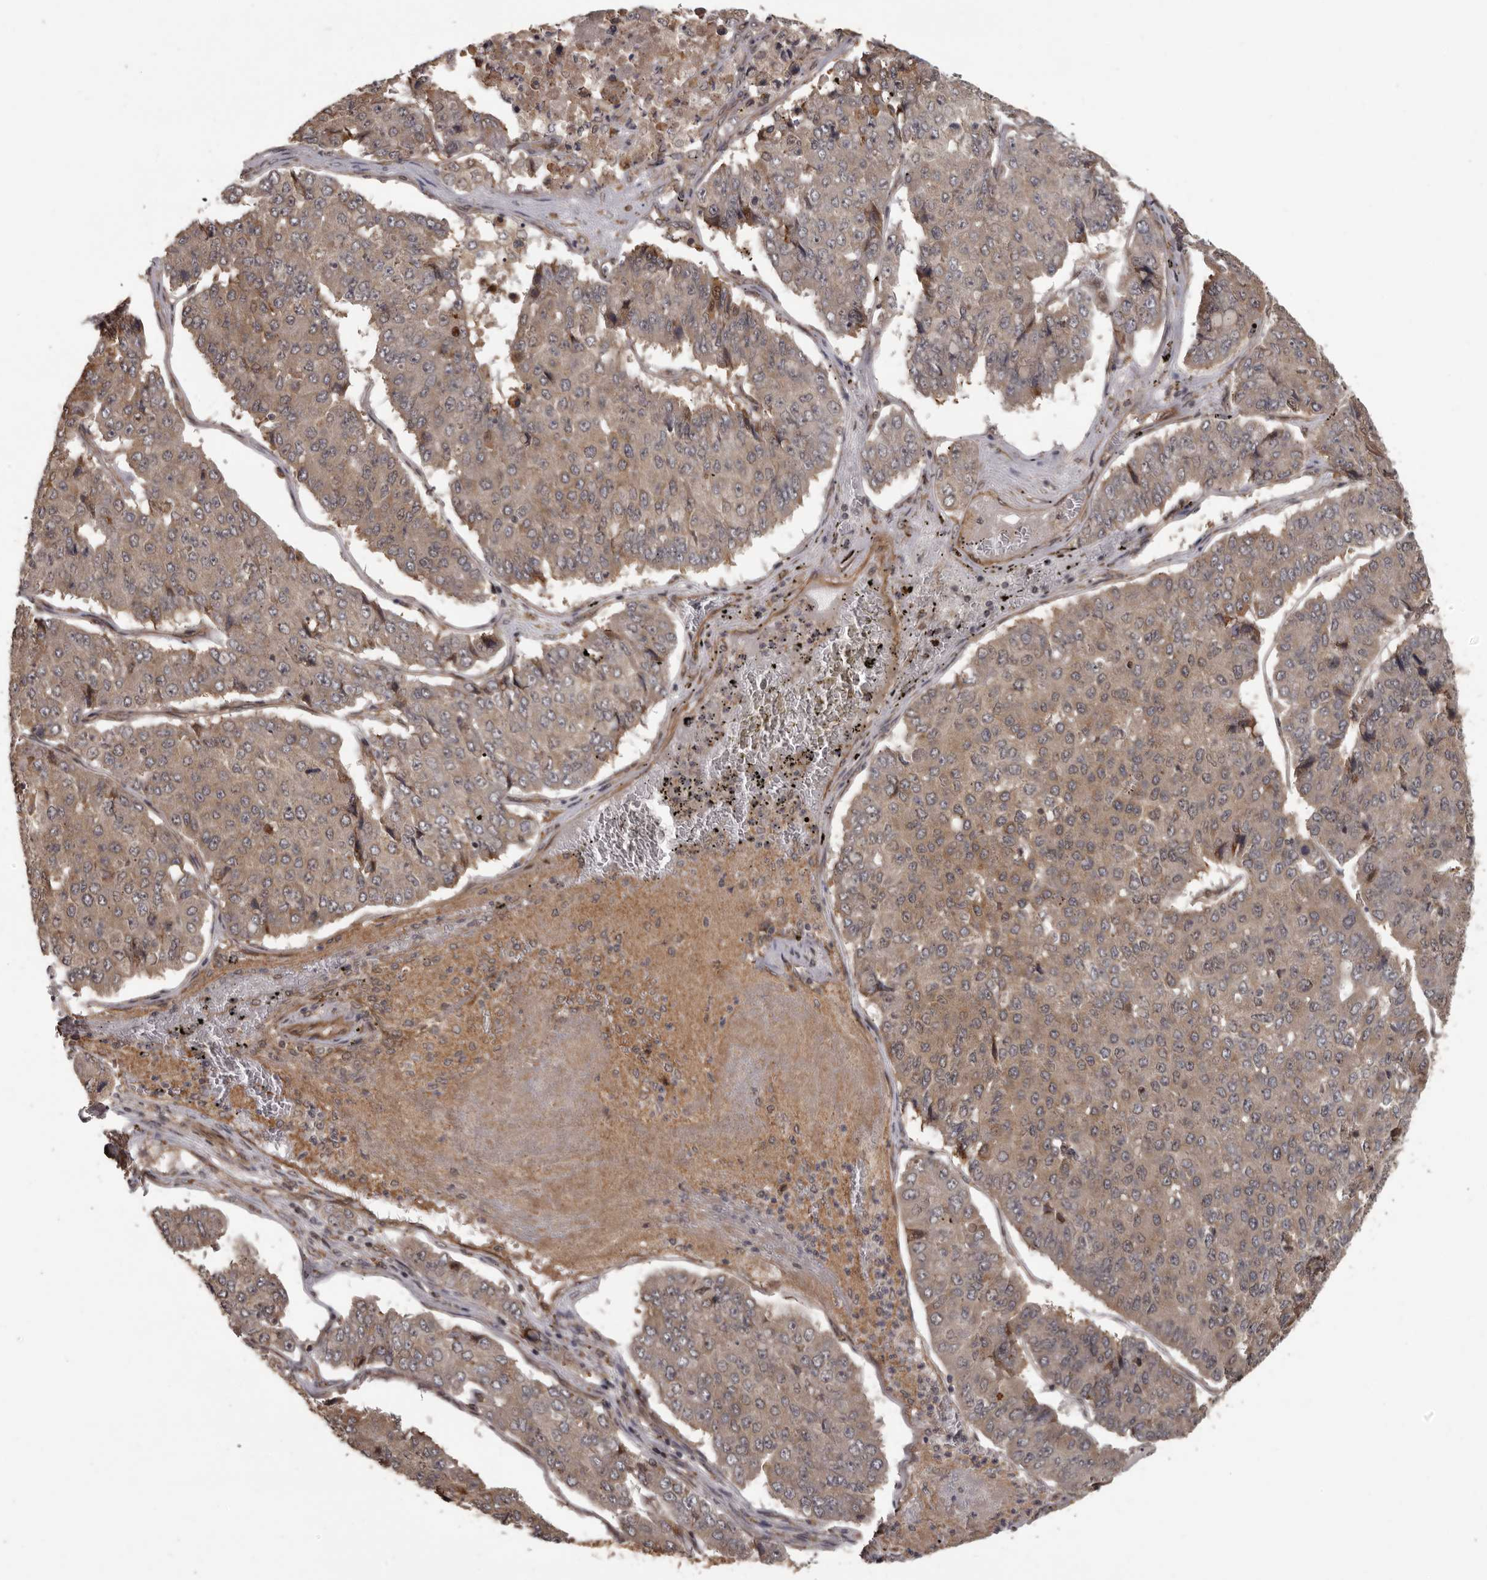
{"staining": {"intensity": "weak", "quantity": "25%-75%", "location": "cytoplasmic/membranous"}, "tissue": "pancreatic cancer", "cell_type": "Tumor cells", "image_type": "cancer", "snomed": [{"axis": "morphology", "description": "Adenocarcinoma, NOS"}, {"axis": "topography", "description": "Pancreas"}], "caption": "Human pancreatic cancer stained with a brown dye shows weak cytoplasmic/membranous positive staining in about 25%-75% of tumor cells.", "gene": "SLITRK6", "patient": {"sex": "male", "age": 50}}